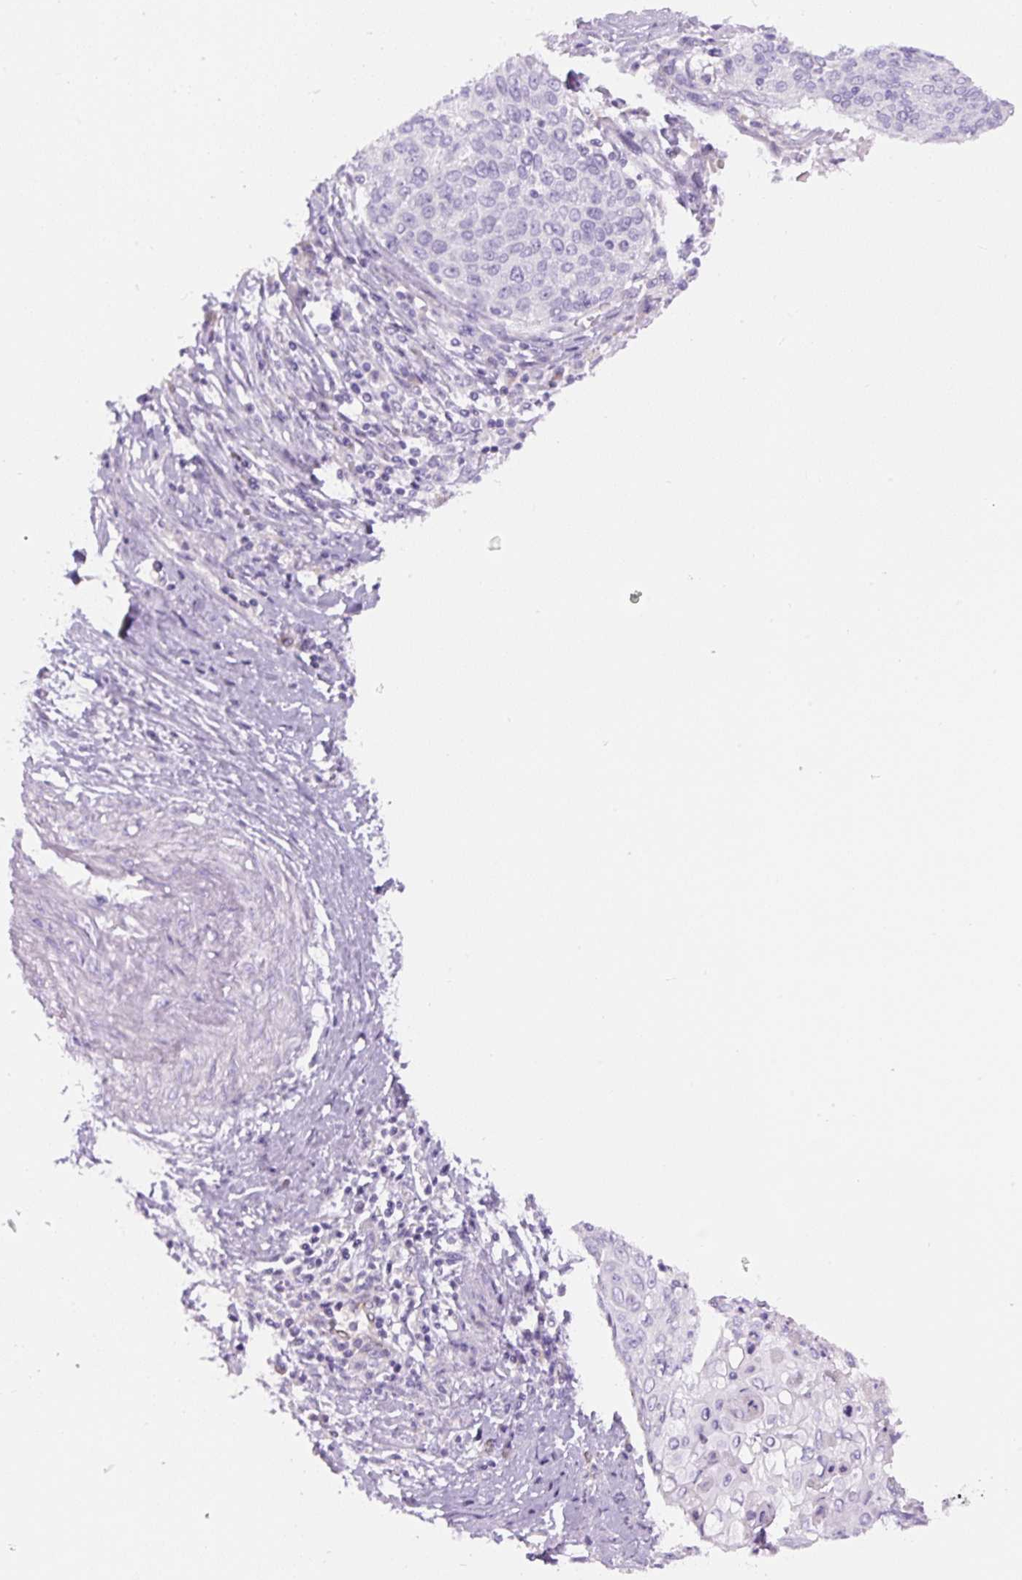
{"staining": {"intensity": "negative", "quantity": "none", "location": "none"}, "tissue": "cervical cancer", "cell_type": "Tumor cells", "image_type": "cancer", "snomed": [{"axis": "morphology", "description": "Squamous cell carcinoma, NOS"}, {"axis": "topography", "description": "Cervix"}], "caption": "This is an immunohistochemistry (IHC) image of human cervical cancer. There is no staining in tumor cells.", "gene": "RSPO4", "patient": {"sex": "female", "age": 39}}